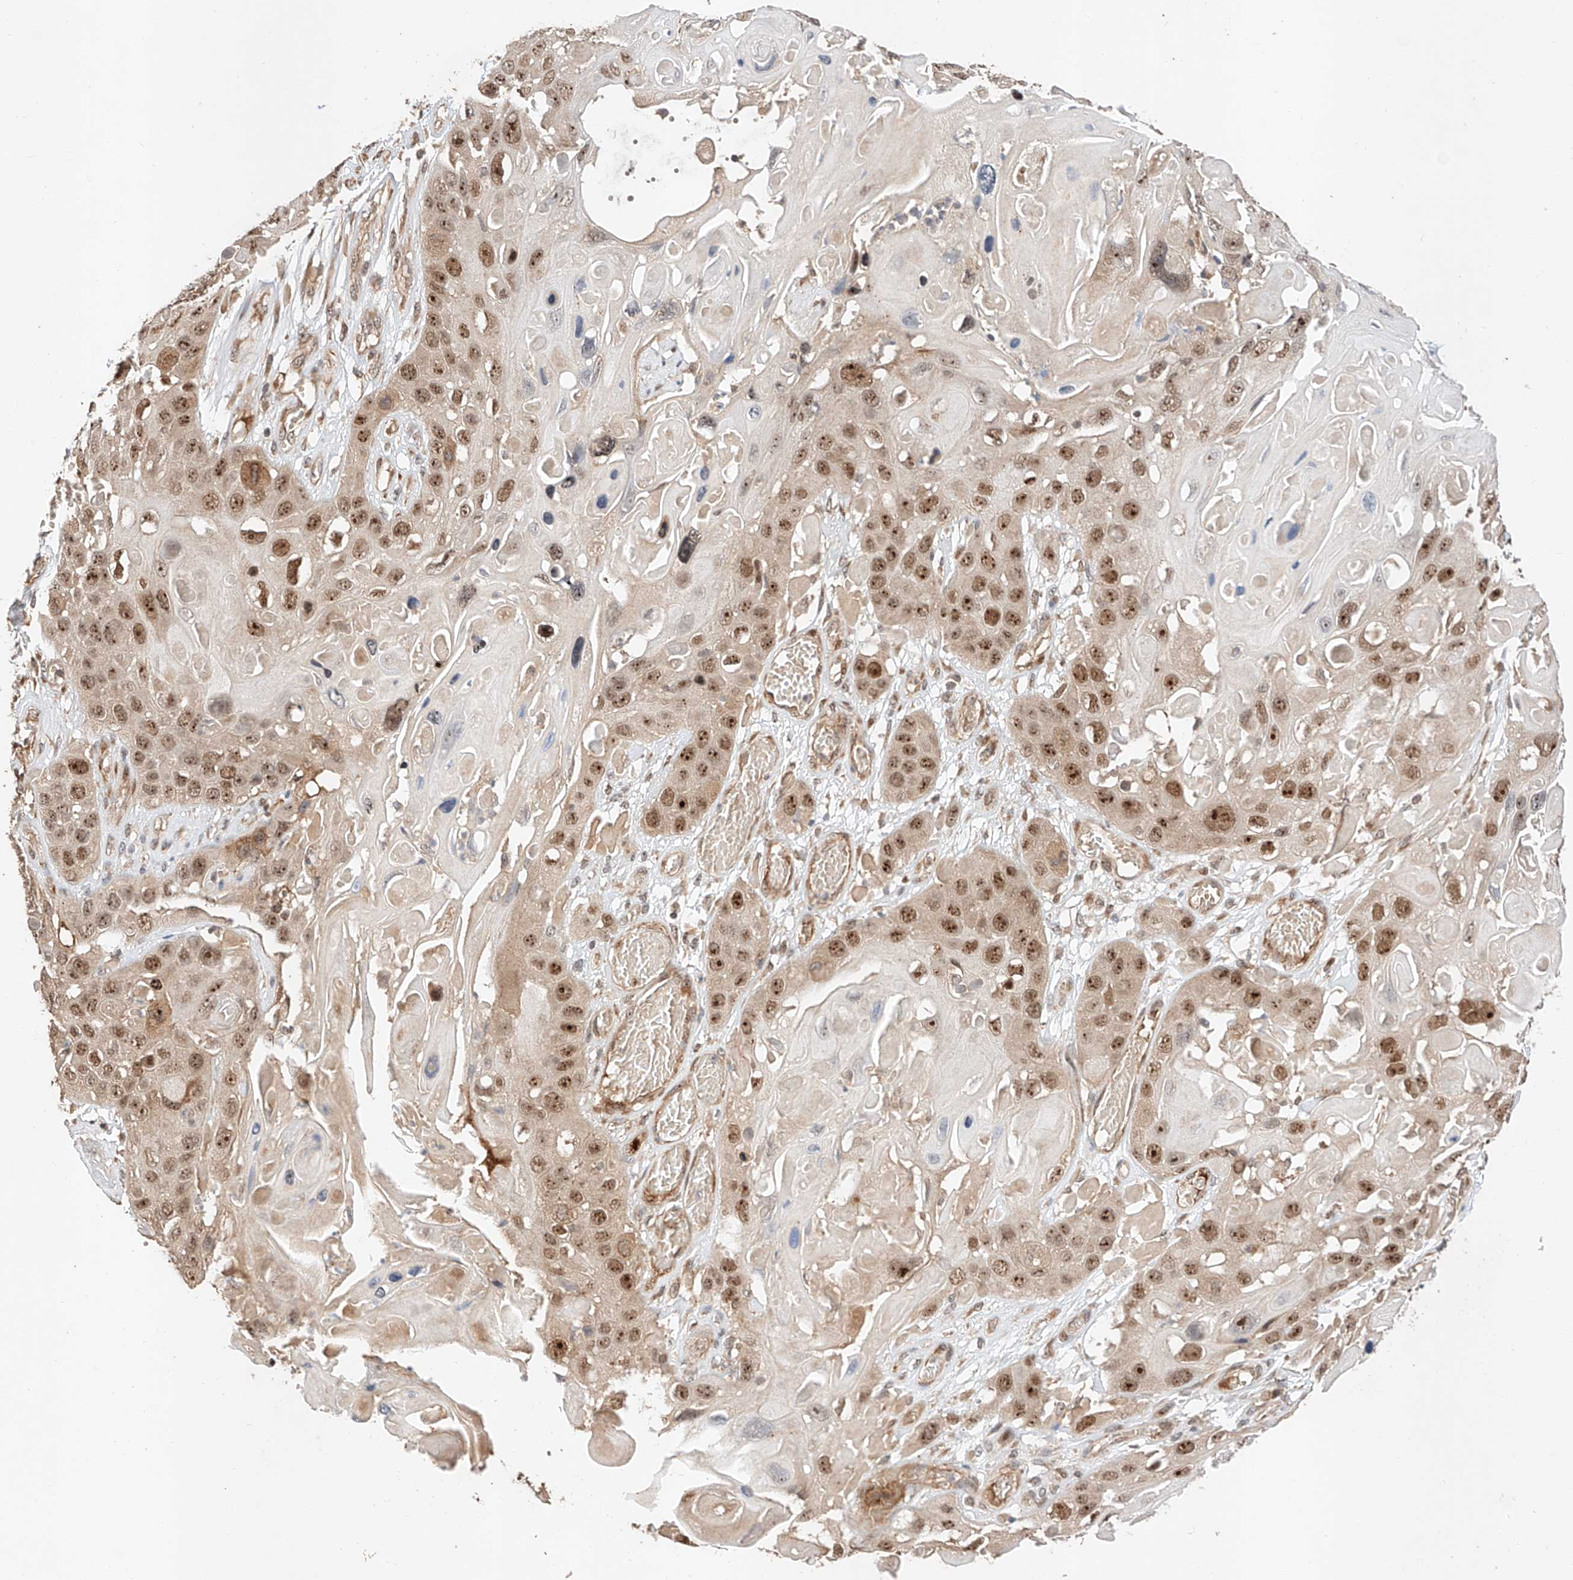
{"staining": {"intensity": "moderate", "quantity": ">75%", "location": "cytoplasmic/membranous"}, "tissue": "skin cancer", "cell_type": "Tumor cells", "image_type": "cancer", "snomed": [{"axis": "morphology", "description": "Squamous cell carcinoma, NOS"}, {"axis": "topography", "description": "Skin"}], "caption": "Moderate cytoplasmic/membranous staining is identified in about >75% of tumor cells in skin squamous cell carcinoma.", "gene": "RAB23", "patient": {"sex": "male", "age": 55}}